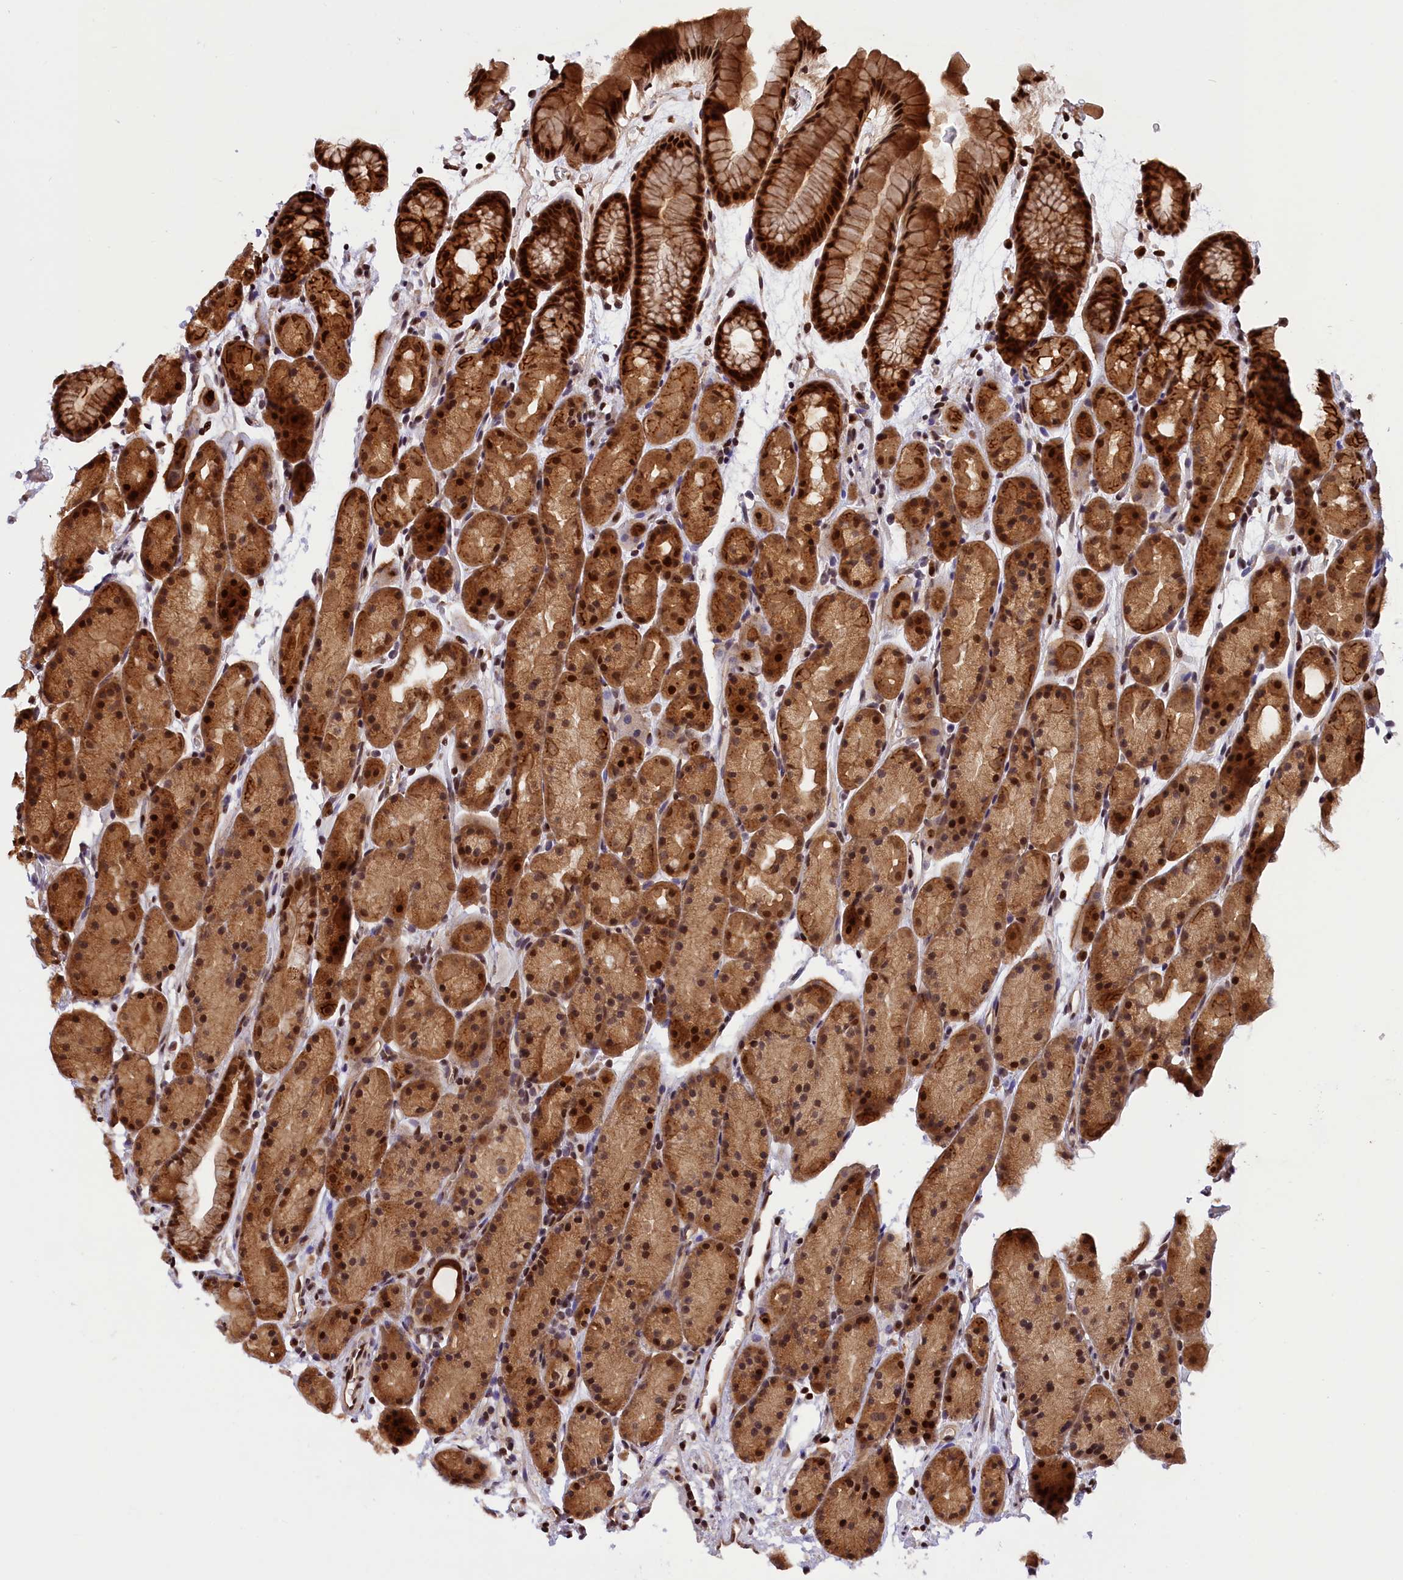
{"staining": {"intensity": "strong", "quantity": ">75%", "location": "cytoplasmic/membranous,nuclear"}, "tissue": "stomach", "cell_type": "Glandular cells", "image_type": "normal", "snomed": [{"axis": "morphology", "description": "Normal tissue, NOS"}, {"axis": "topography", "description": "Stomach, upper"}, {"axis": "topography", "description": "Stomach"}], "caption": "A brown stain shows strong cytoplasmic/membranous,nuclear positivity of a protein in glandular cells of normal stomach. (DAB IHC with brightfield microscopy, high magnification).", "gene": "SAMD4A", "patient": {"sex": "male", "age": 47}}